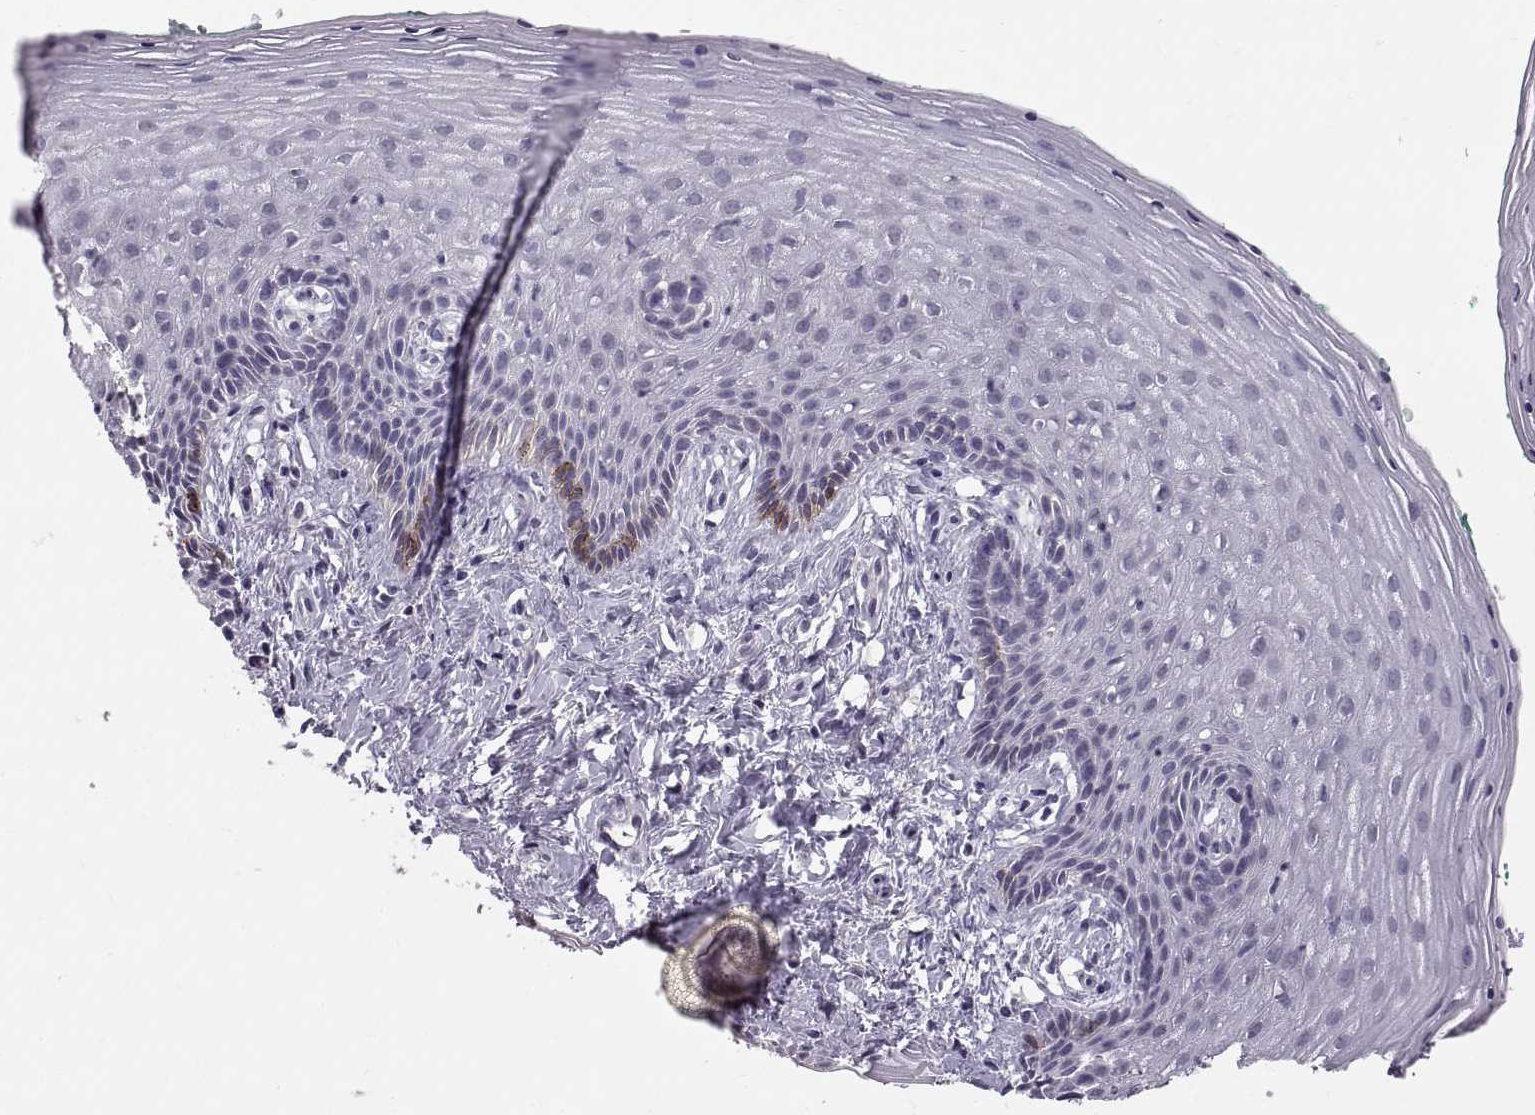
{"staining": {"intensity": "negative", "quantity": "none", "location": "none"}, "tissue": "vagina", "cell_type": "Squamous epithelial cells", "image_type": "normal", "snomed": [{"axis": "morphology", "description": "Normal tissue, NOS"}, {"axis": "topography", "description": "Vagina"}], "caption": "The histopathology image reveals no significant staining in squamous epithelial cells of vagina.", "gene": "CDH2", "patient": {"sex": "female", "age": 45}}